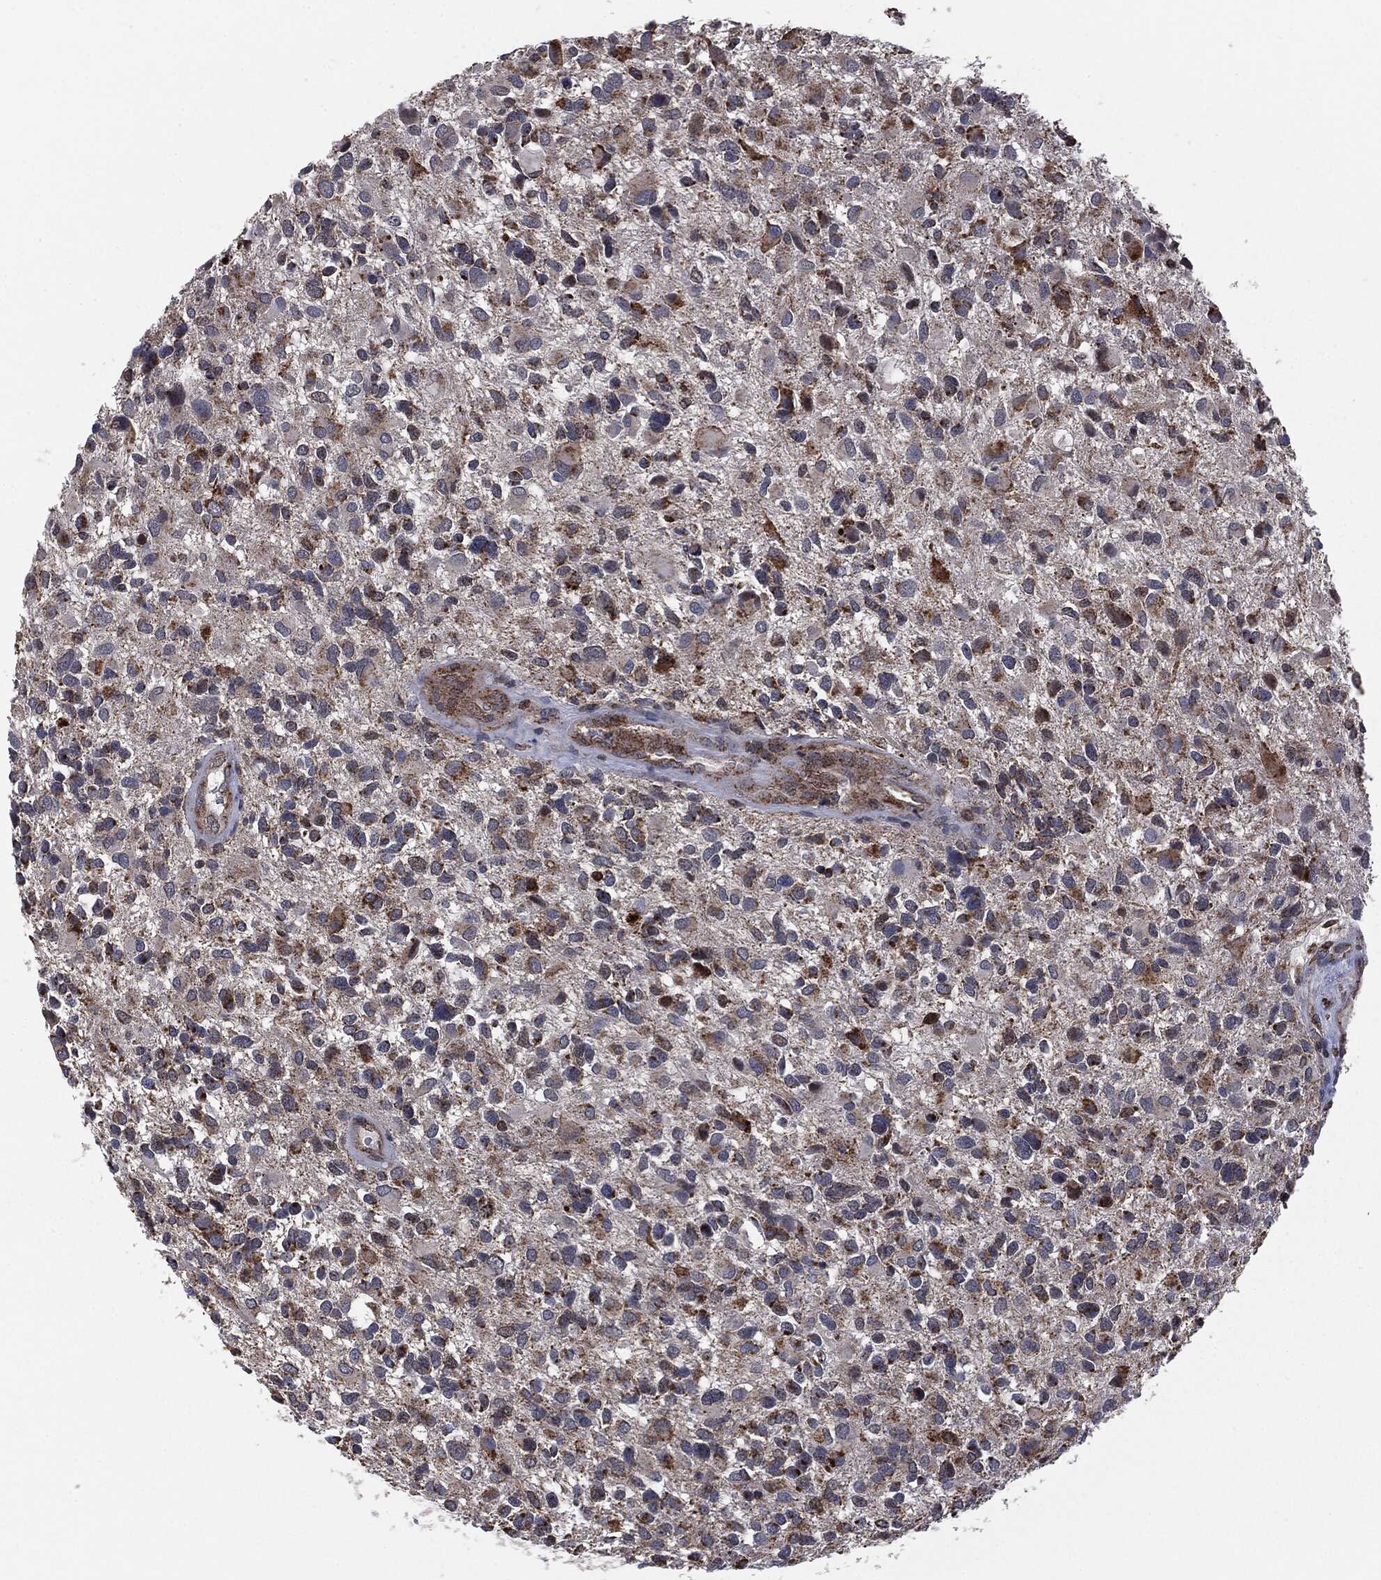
{"staining": {"intensity": "moderate", "quantity": "<25%", "location": "cytoplasmic/membranous"}, "tissue": "glioma", "cell_type": "Tumor cells", "image_type": "cancer", "snomed": [{"axis": "morphology", "description": "Glioma, malignant, Low grade"}, {"axis": "topography", "description": "Brain"}], "caption": "DAB (3,3'-diaminobenzidine) immunohistochemical staining of human malignant glioma (low-grade) reveals moderate cytoplasmic/membranous protein expression in approximately <25% of tumor cells.", "gene": "MTOR", "patient": {"sex": "female", "age": 32}}